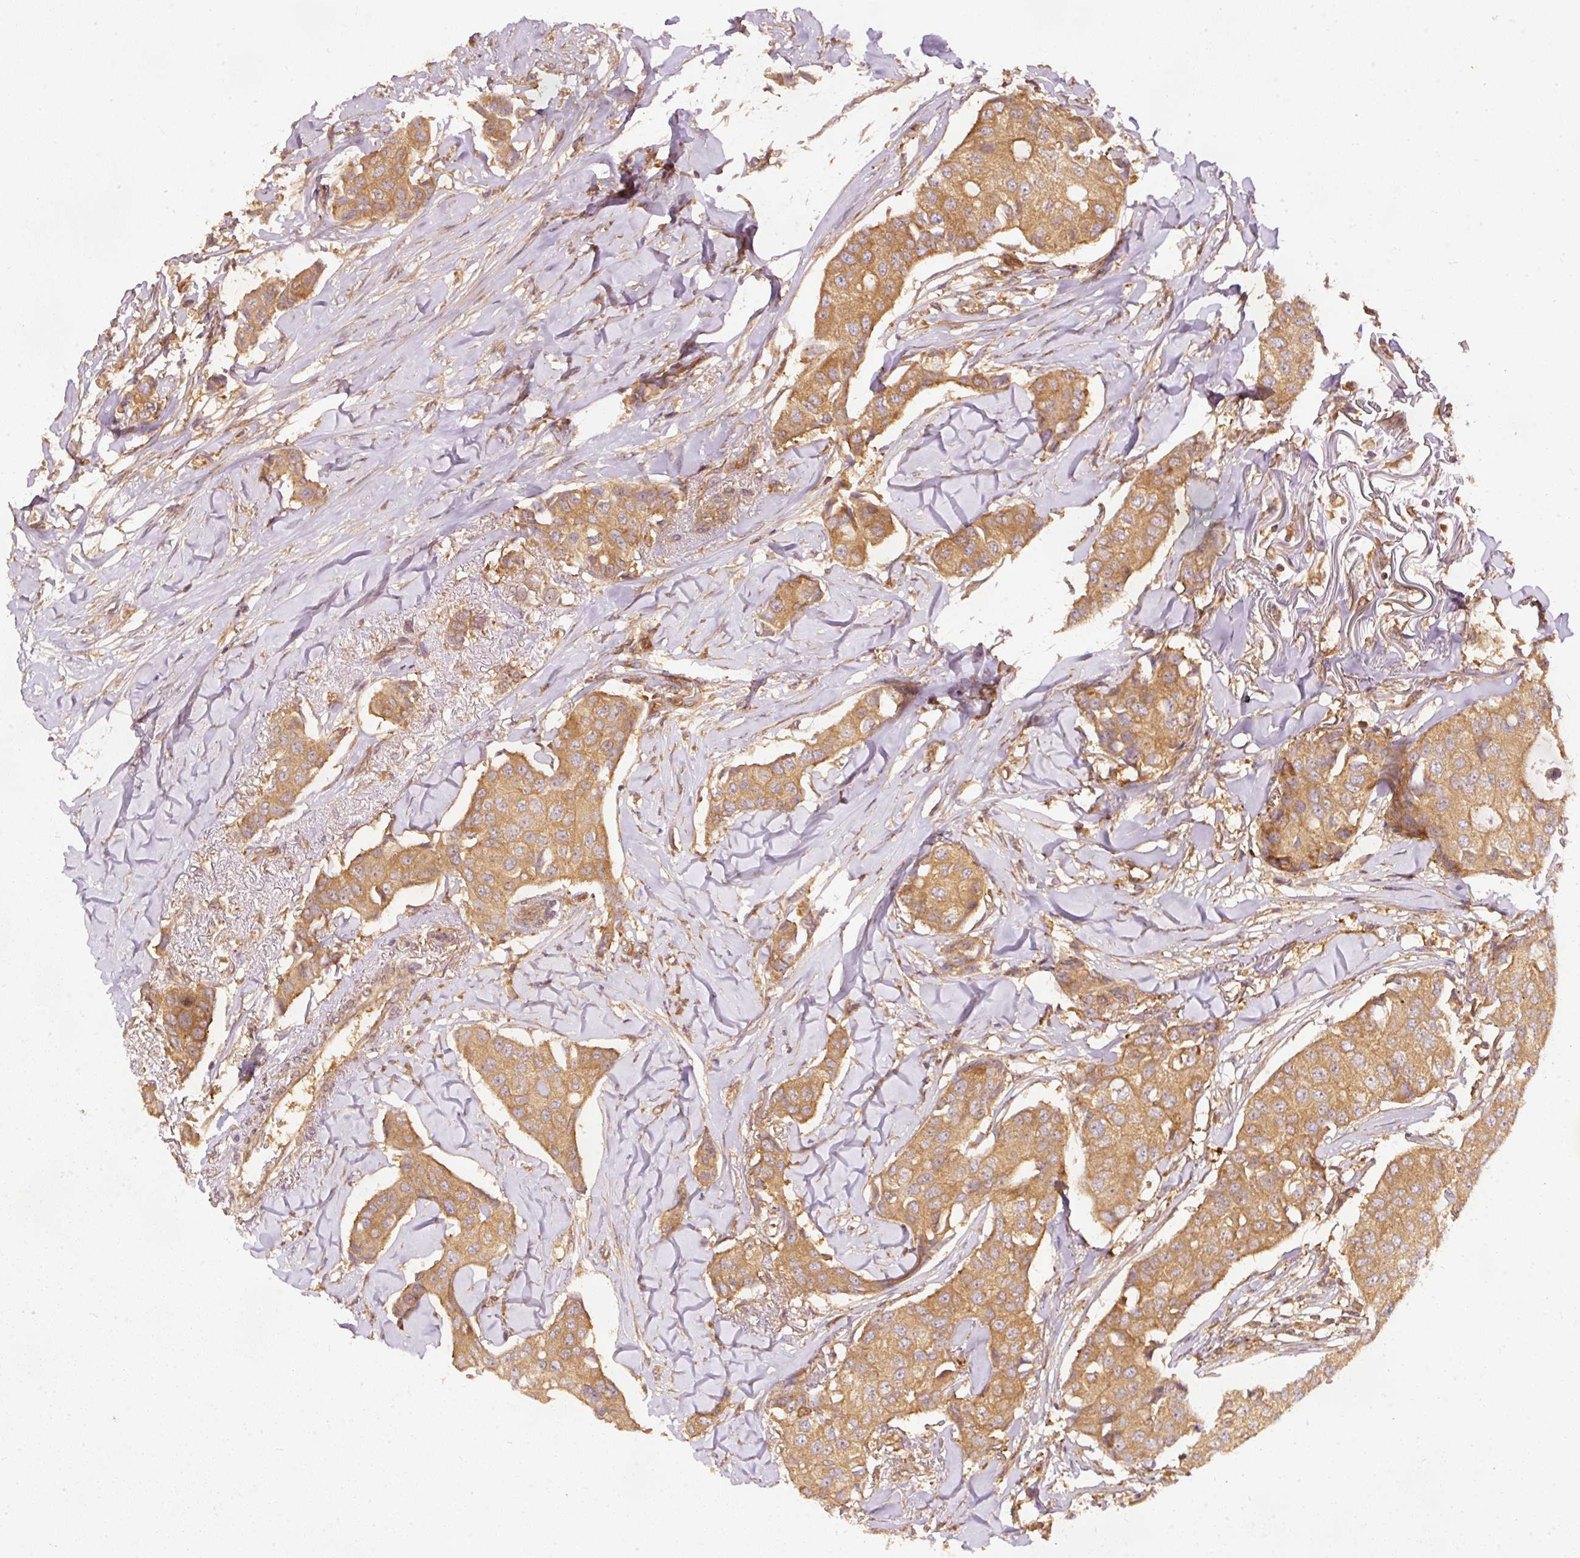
{"staining": {"intensity": "moderate", "quantity": ">75%", "location": "cytoplasmic/membranous"}, "tissue": "breast cancer", "cell_type": "Tumor cells", "image_type": "cancer", "snomed": [{"axis": "morphology", "description": "Duct carcinoma"}, {"axis": "topography", "description": "Breast"}], "caption": "Breast cancer stained with DAB (3,3'-diaminobenzidine) immunohistochemistry (IHC) reveals medium levels of moderate cytoplasmic/membranous staining in approximately >75% of tumor cells. (brown staining indicates protein expression, while blue staining denotes nuclei).", "gene": "EIF3B", "patient": {"sex": "female", "age": 80}}